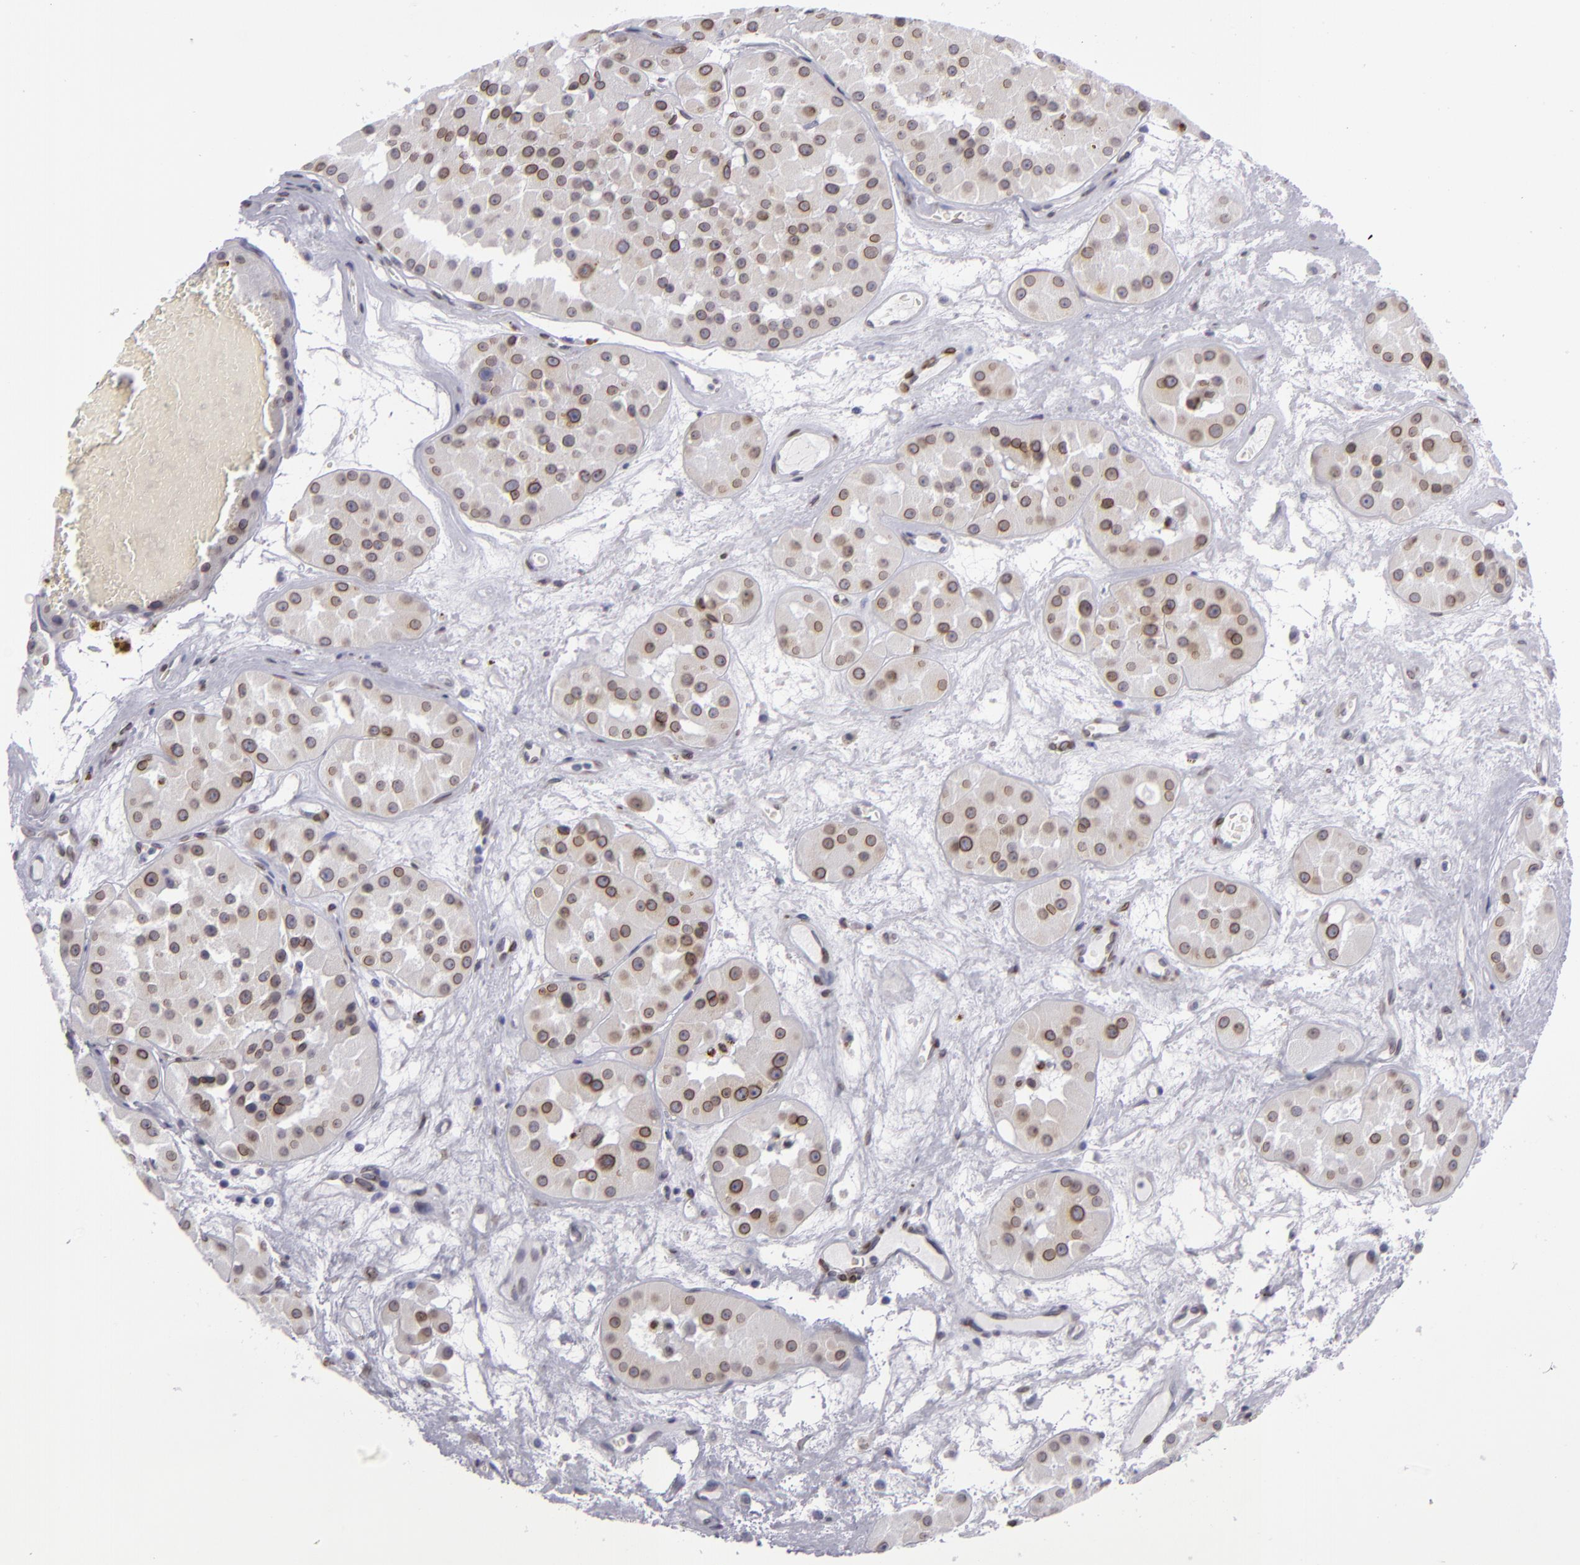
{"staining": {"intensity": "moderate", "quantity": "25%-75%", "location": "nuclear"}, "tissue": "renal cancer", "cell_type": "Tumor cells", "image_type": "cancer", "snomed": [{"axis": "morphology", "description": "Adenocarcinoma, uncertain malignant potential"}, {"axis": "topography", "description": "Kidney"}], "caption": "A brown stain labels moderate nuclear expression of a protein in human adenocarcinoma,  uncertain malignant potential (renal) tumor cells. The staining is performed using DAB (3,3'-diaminobenzidine) brown chromogen to label protein expression. The nuclei are counter-stained blue using hematoxylin.", "gene": "EMD", "patient": {"sex": "male", "age": 63}}